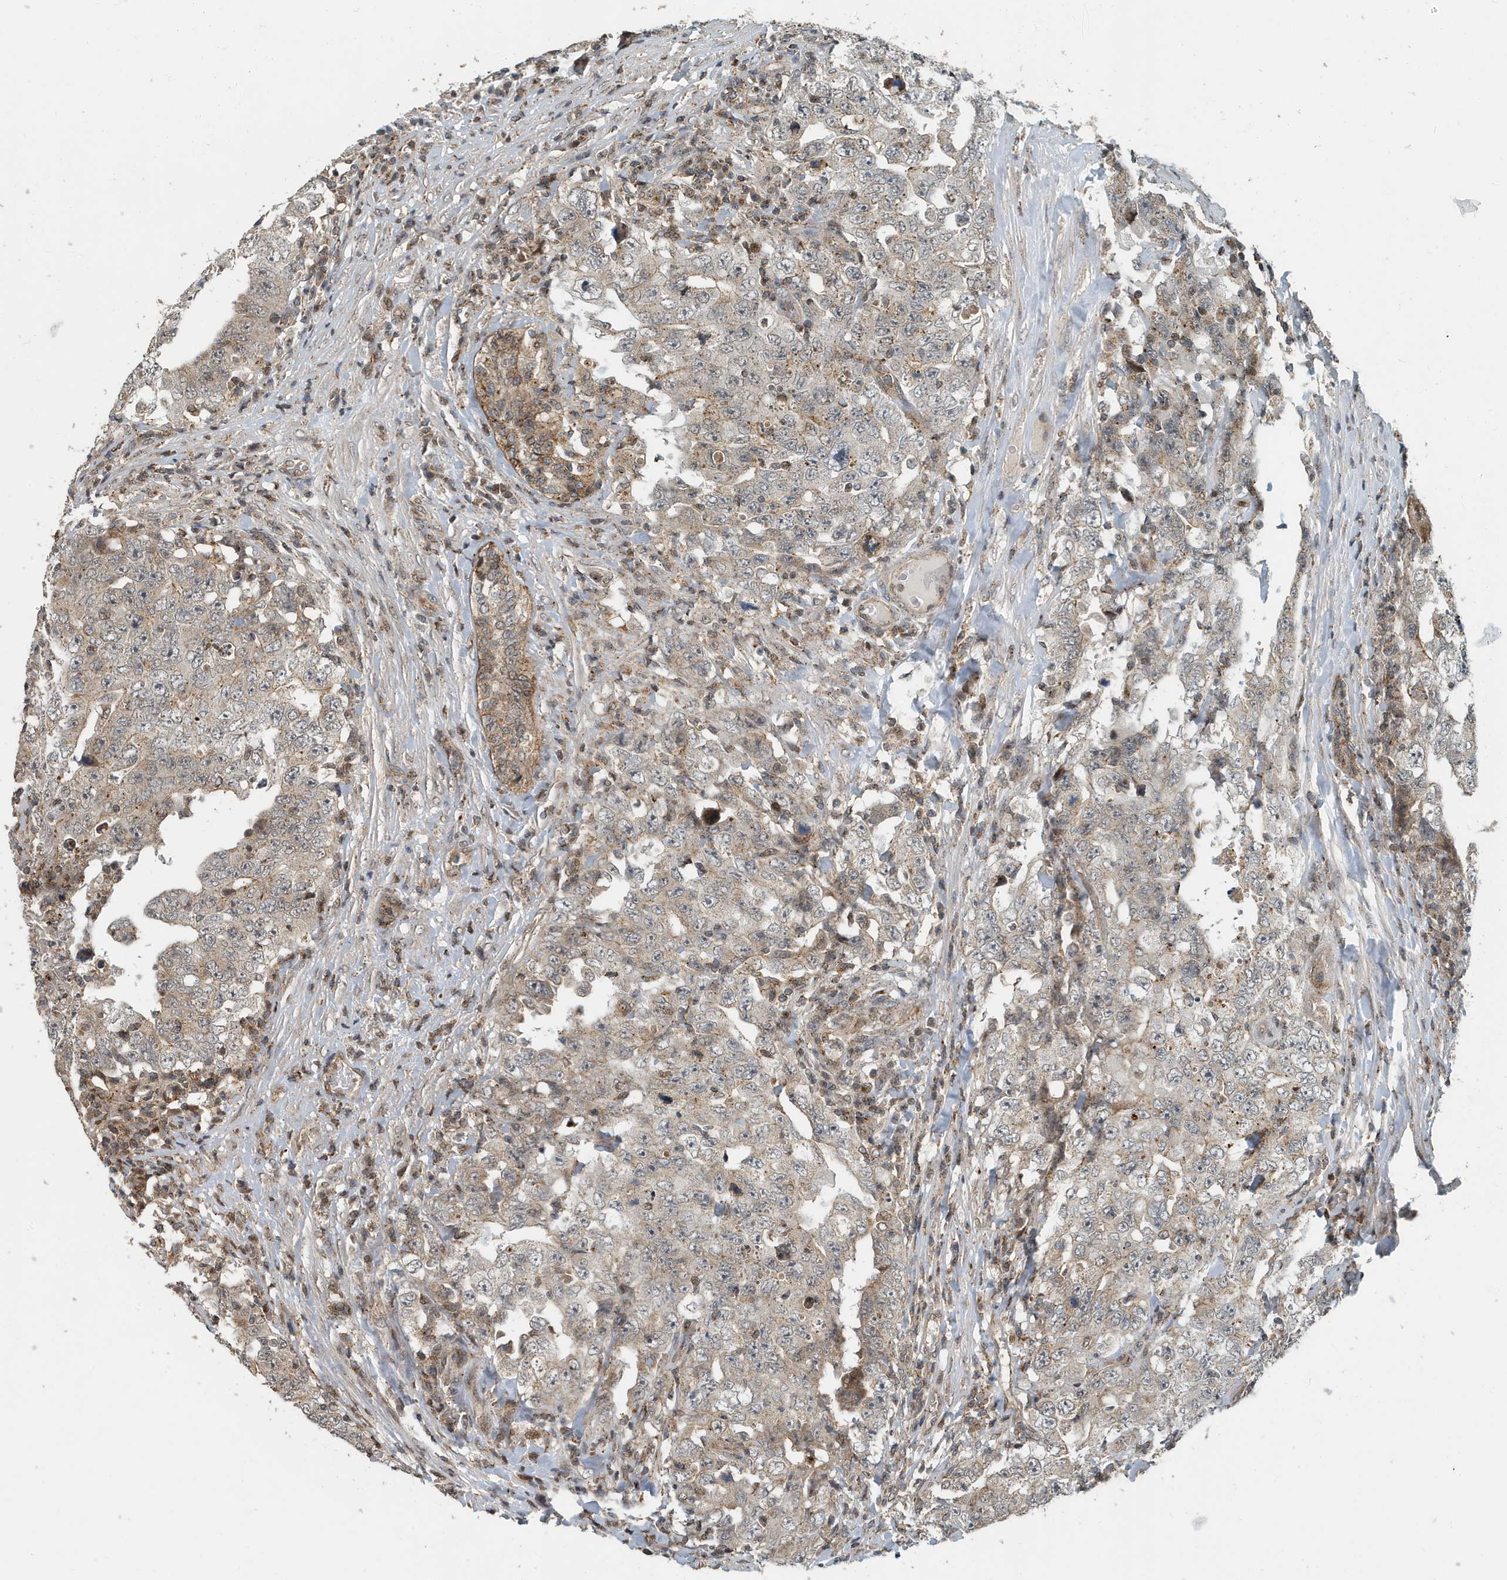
{"staining": {"intensity": "weak", "quantity": "25%-75%", "location": "cytoplasmic/membranous"}, "tissue": "testis cancer", "cell_type": "Tumor cells", "image_type": "cancer", "snomed": [{"axis": "morphology", "description": "Carcinoma, Embryonal, NOS"}, {"axis": "topography", "description": "Testis"}], "caption": "High-power microscopy captured an IHC photomicrograph of testis cancer, revealing weak cytoplasmic/membranous staining in about 25%-75% of tumor cells. The protein of interest is stained brown, and the nuclei are stained in blue (DAB (3,3'-diaminobenzidine) IHC with brightfield microscopy, high magnification).", "gene": "KIF15", "patient": {"sex": "male", "age": 26}}